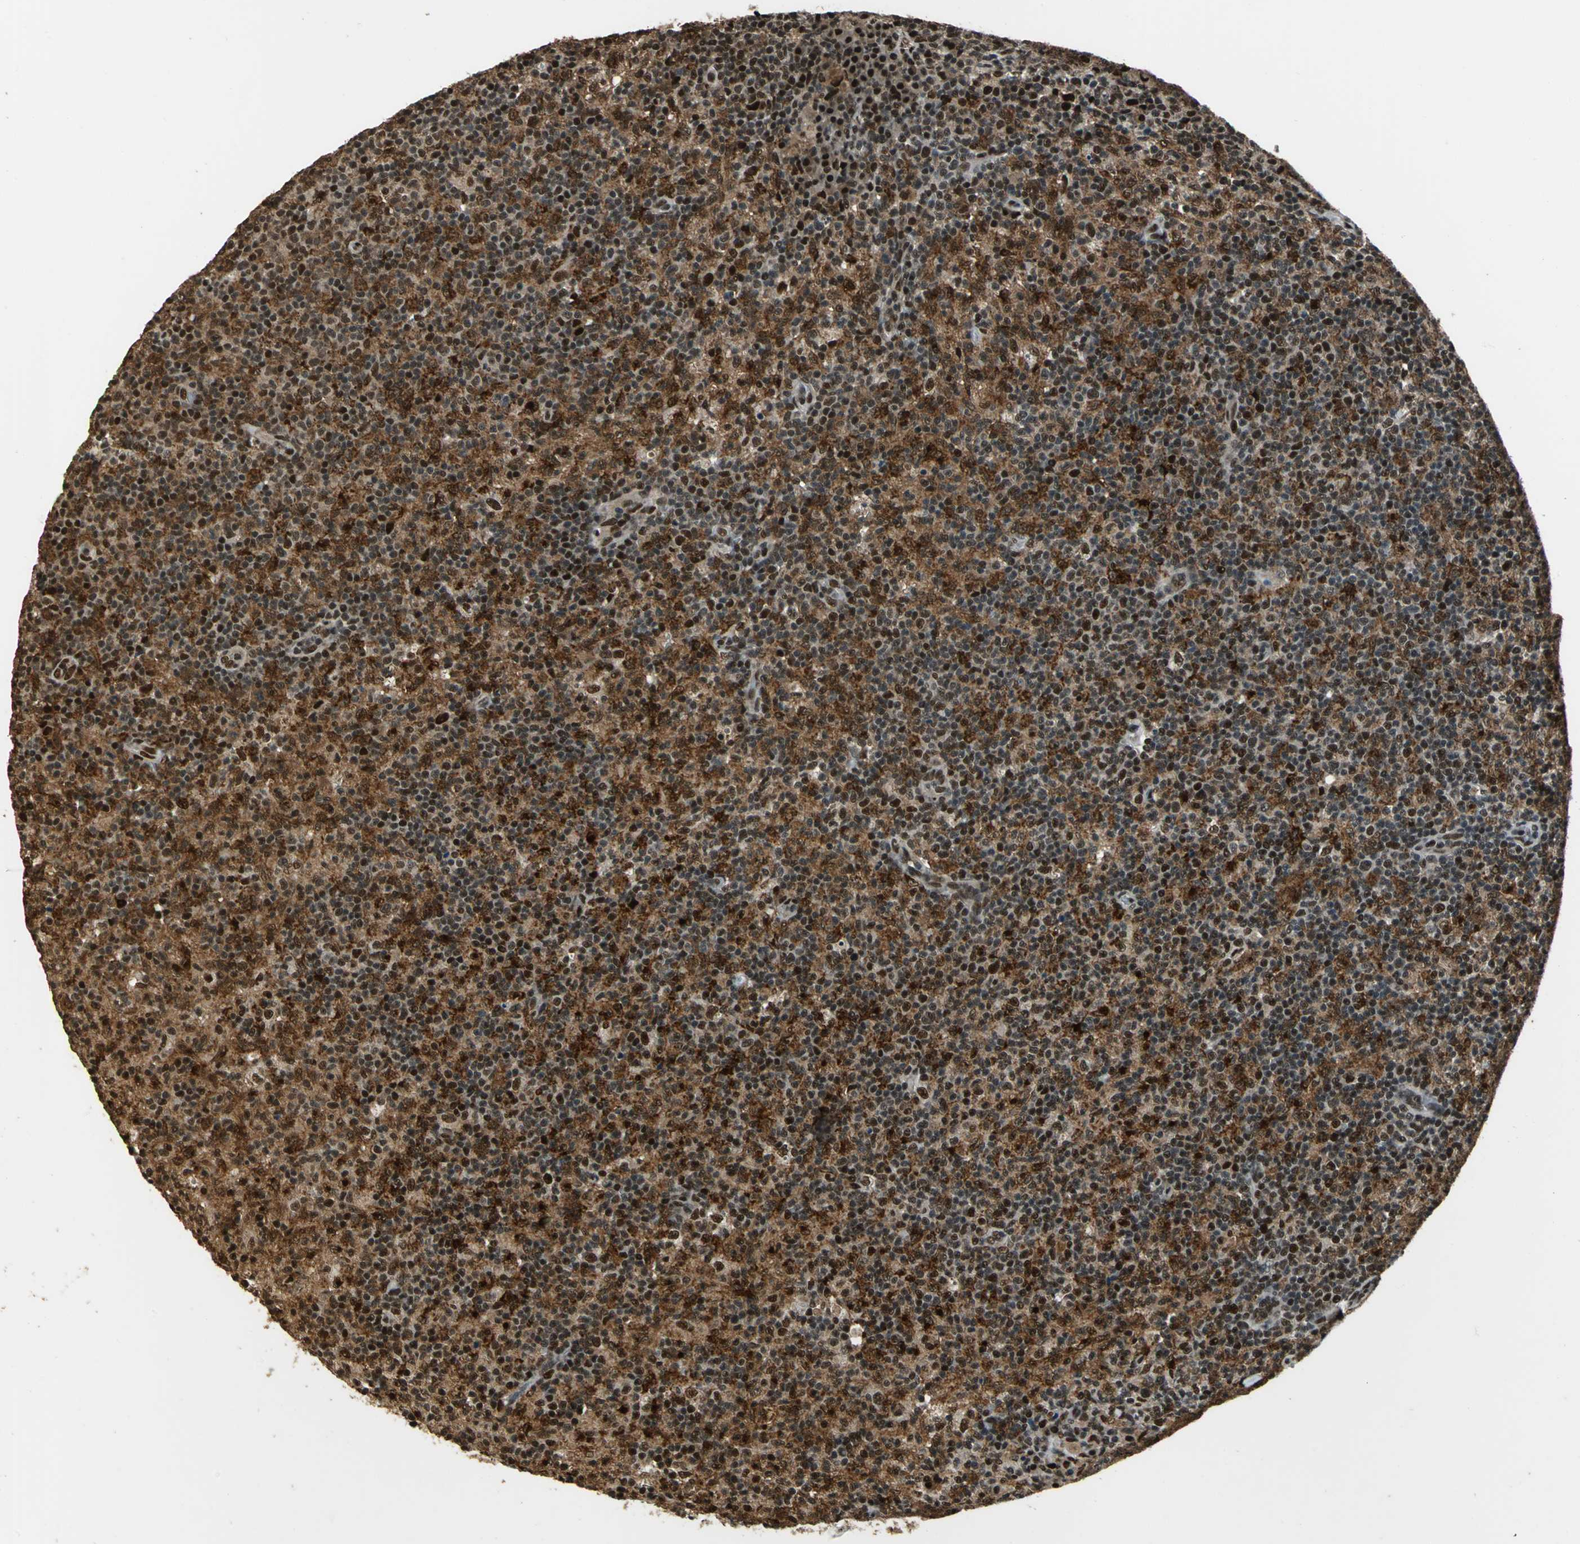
{"staining": {"intensity": "strong", "quantity": ">75%", "location": "cytoplasmic/membranous,nuclear"}, "tissue": "lymph node", "cell_type": "Germinal center cells", "image_type": "normal", "snomed": [{"axis": "morphology", "description": "Normal tissue, NOS"}, {"axis": "morphology", "description": "Inflammation, NOS"}, {"axis": "topography", "description": "Lymph node"}], "caption": "Immunohistochemistry (IHC) image of benign human lymph node stained for a protein (brown), which exhibits high levels of strong cytoplasmic/membranous,nuclear positivity in approximately >75% of germinal center cells.", "gene": "MIS18BP1", "patient": {"sex": "male", "age": 55}}